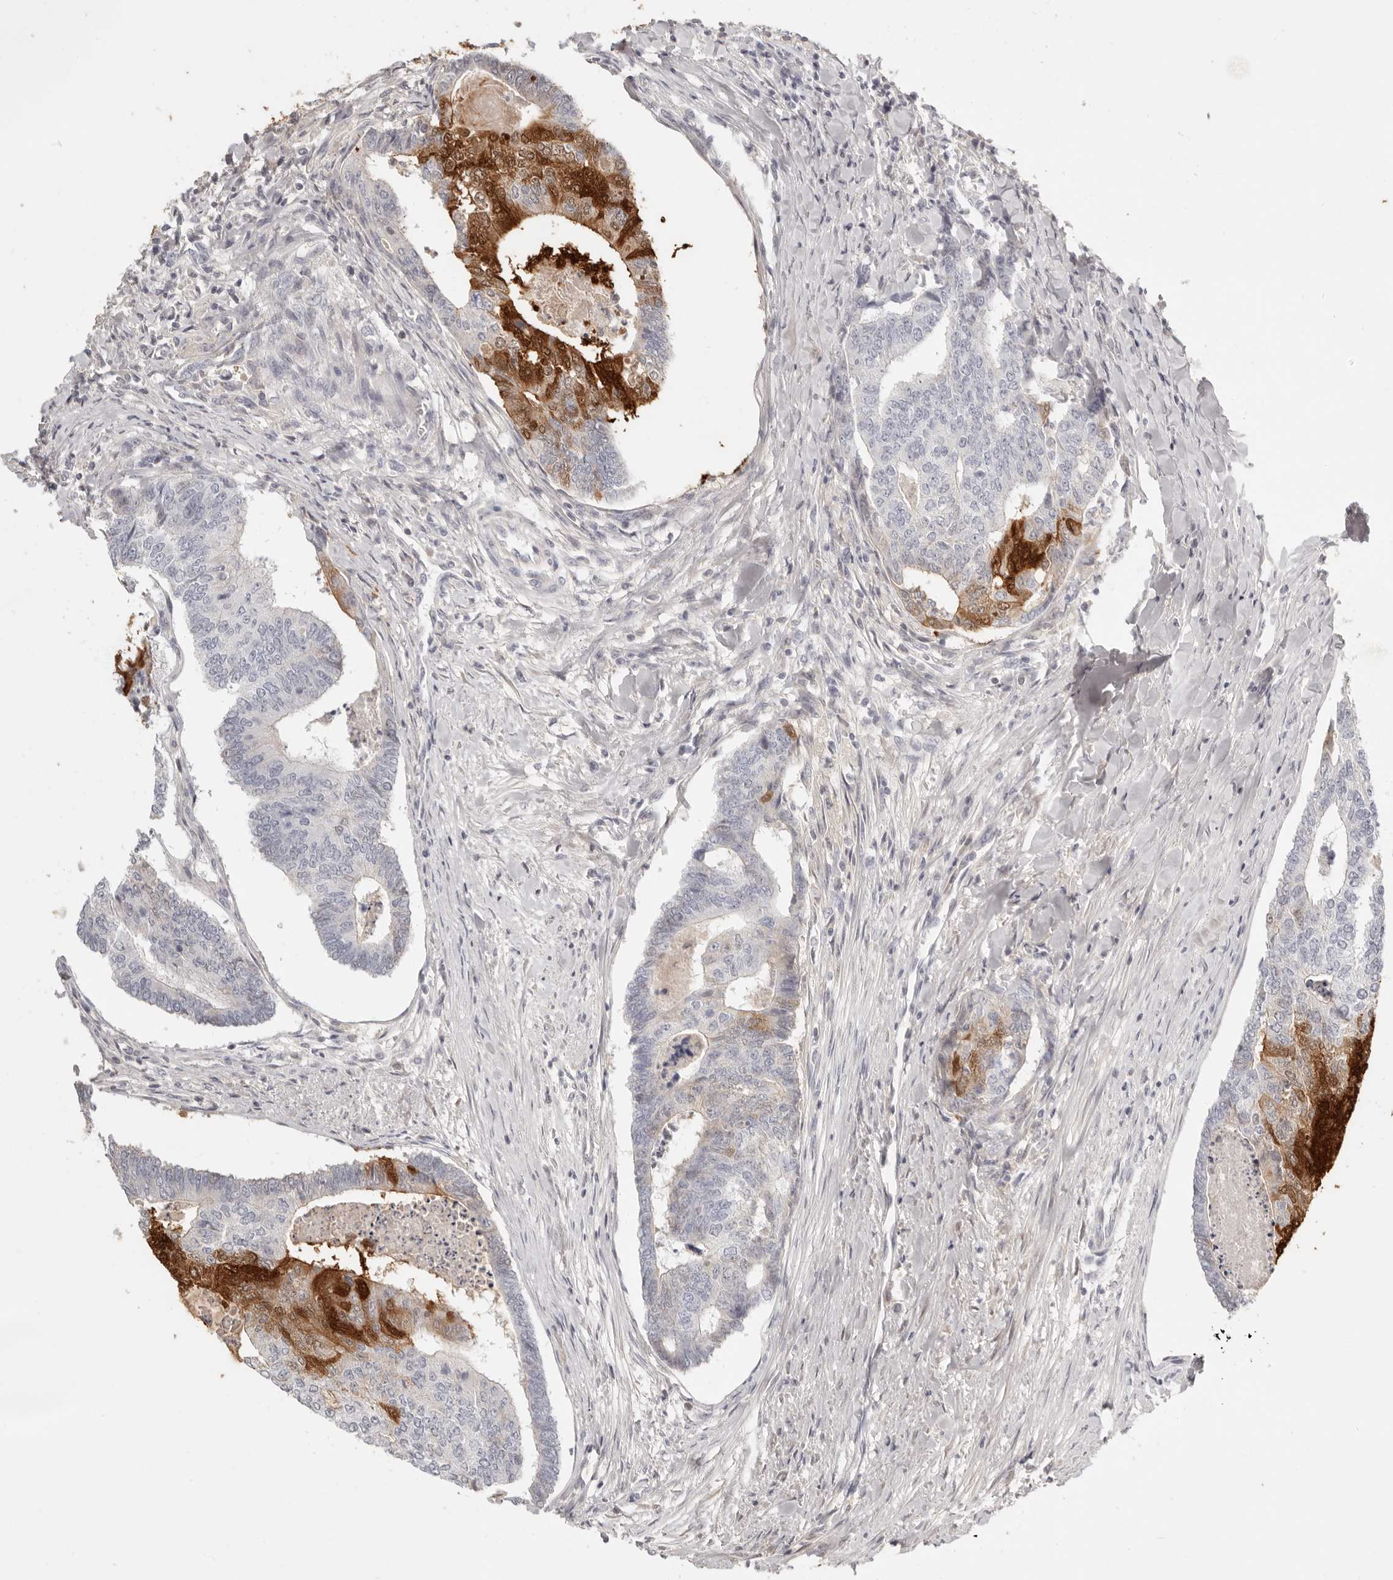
{"staining": {"intensity": "strong", "quantity": "25%-75%", "location": "cytoplasmic/membranous,nuclear"}, "tissue": "colorectal cancer", "cell_type": "Tumor cells", "image_type": "cancer", "snomed": [{"axis": "morphology", "description": "Adenocarcinoma, NOS"}, {"axis": "topography", "description": "Colon"}], "caption": "Colorectal cancer tissue demonstrates strong cytoplasmic/membranous and nuclear positivity in about 25%-75% of tumor cells", "gene": "FABP1", "patient": {"sex": "female", "age": 67}}